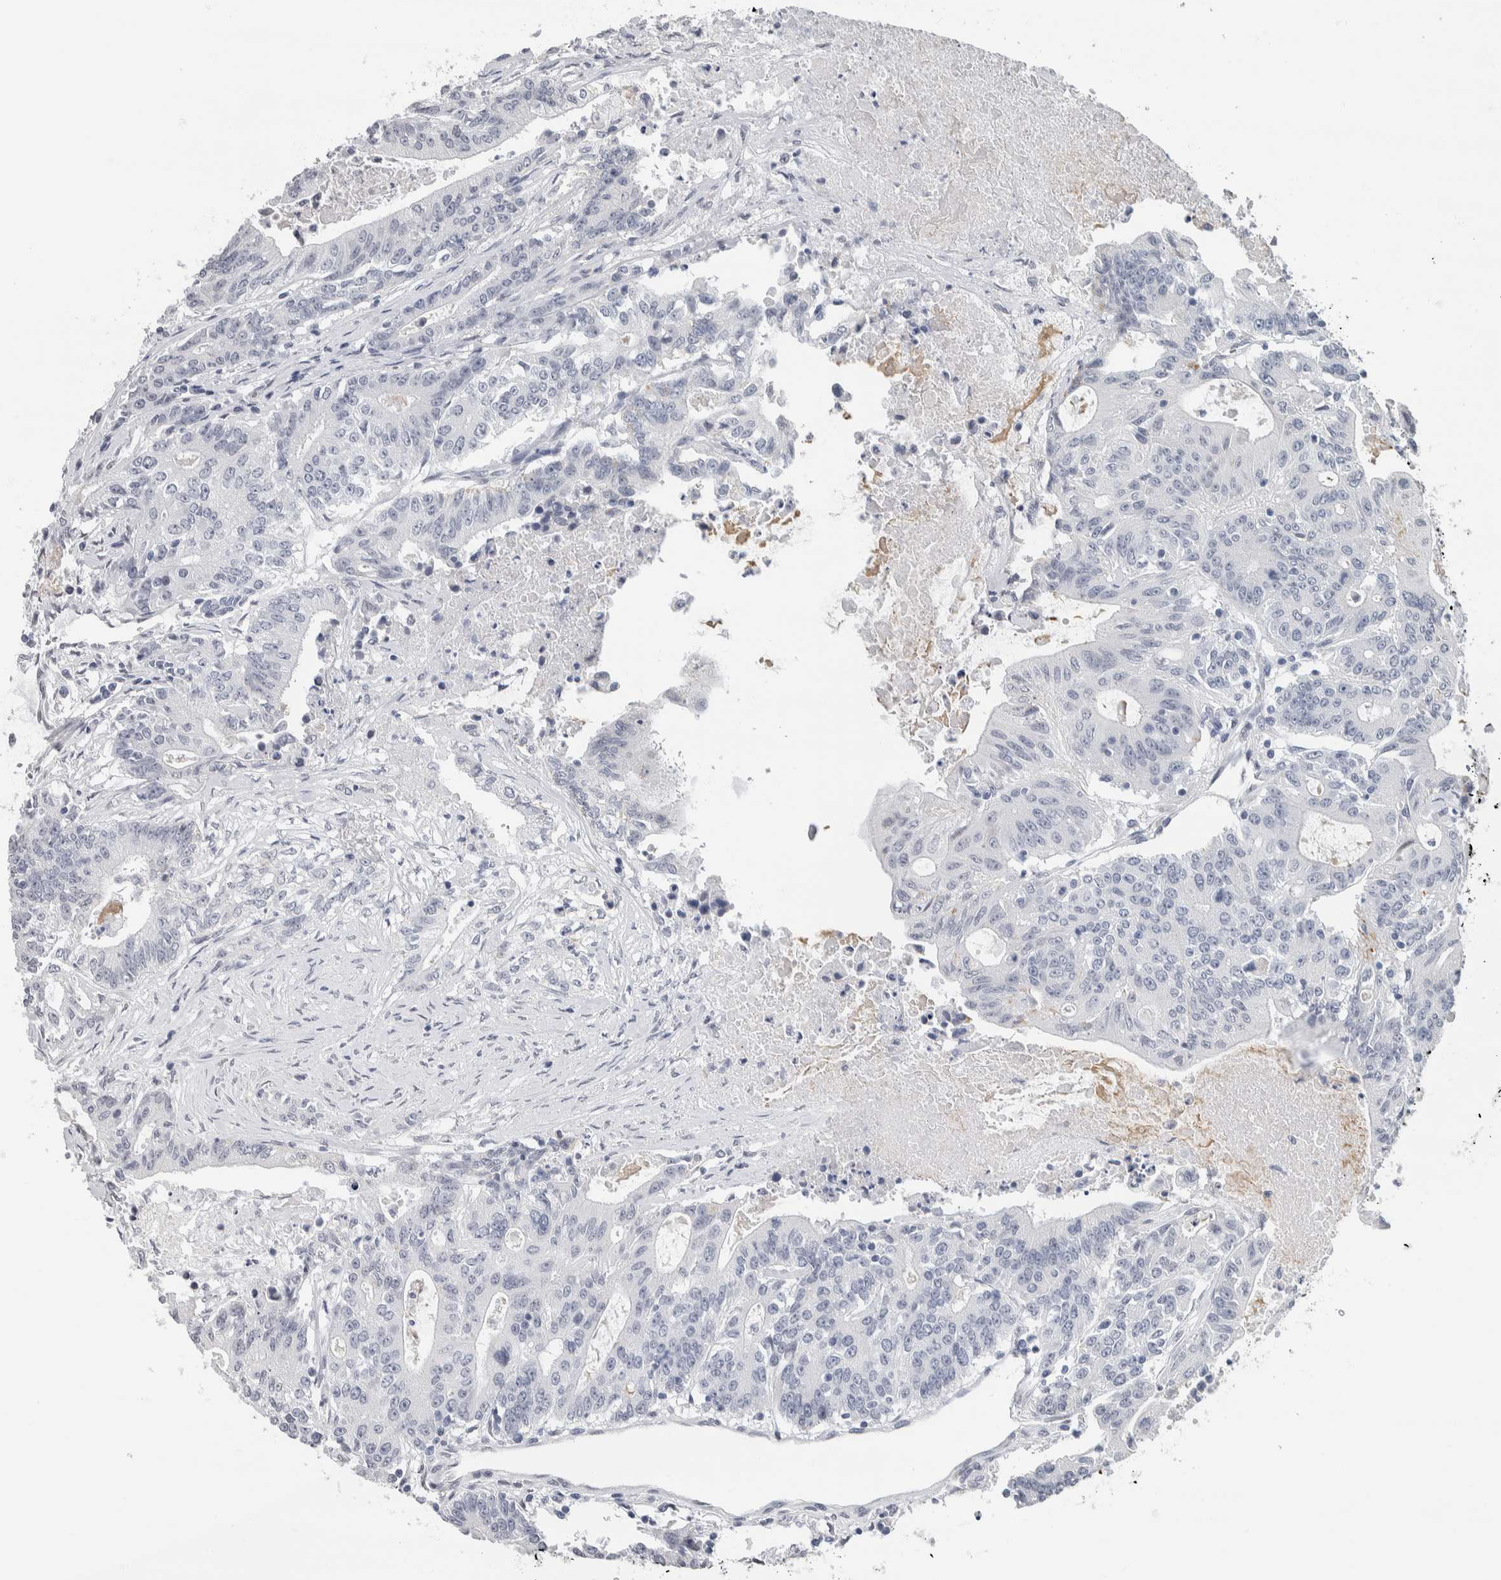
{"staining": {"intensity": "negative", "quantity": "none", "location": "none"}, "tissue": "colorectal cancer", "cell_type": "Tumor cells", "image_type": "cancer", "snomed": [{"axis": "morphology", "description": "Adenocarcinoma, NOS"}, {"axis": "topography", "description": "Colon"}], "caption": "This is an immunohistochemistry image of human colorectal cancer. There is no positivity in tumor cells.", "gene": "NEFM", "patient": {"sex": "female", "age": 77}}